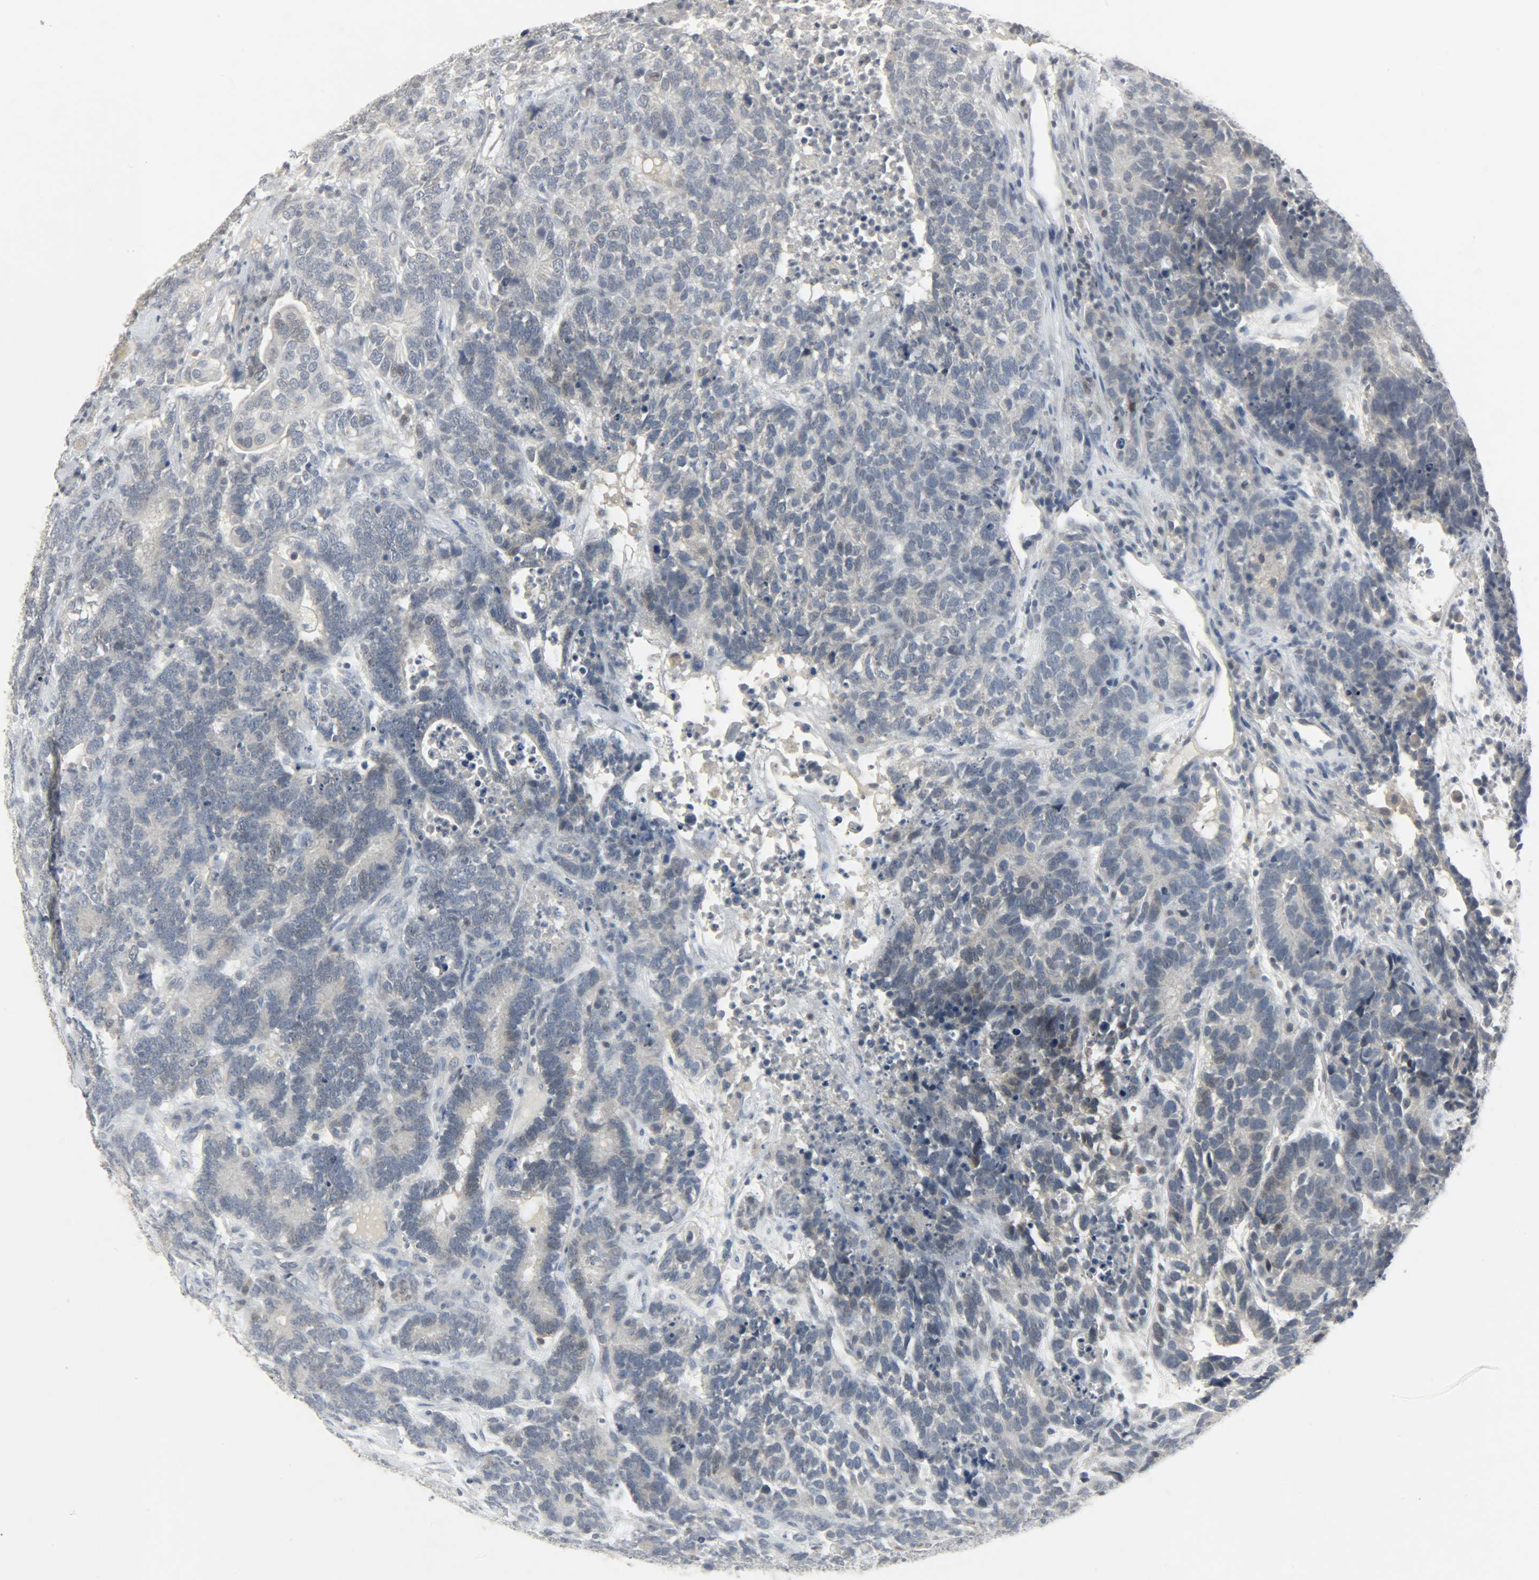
{"staining": {"intensity": "weak", "quantity": "25%-75%", "location": "cytoplasmic/membranous"}, "tissue": "testis cancer", "cell_type": "Tumor cells", "image_type": "cancer", "snomed": [{"axis": "morphology", "description": "Carcinoma, Embryonal, NOS"}, {"axis": "topography", "description": "Testis"}], "caption": "A photomicrograph showing weak cytoplasmic/membranous staining in approximately 25%-75% of tumor cells in testis cancer (embryonal carcinoma), as visualized by brown immunohistochemical staining.", "gene": "CAMK4", "patient": {"sex": "male", "age": 26}}